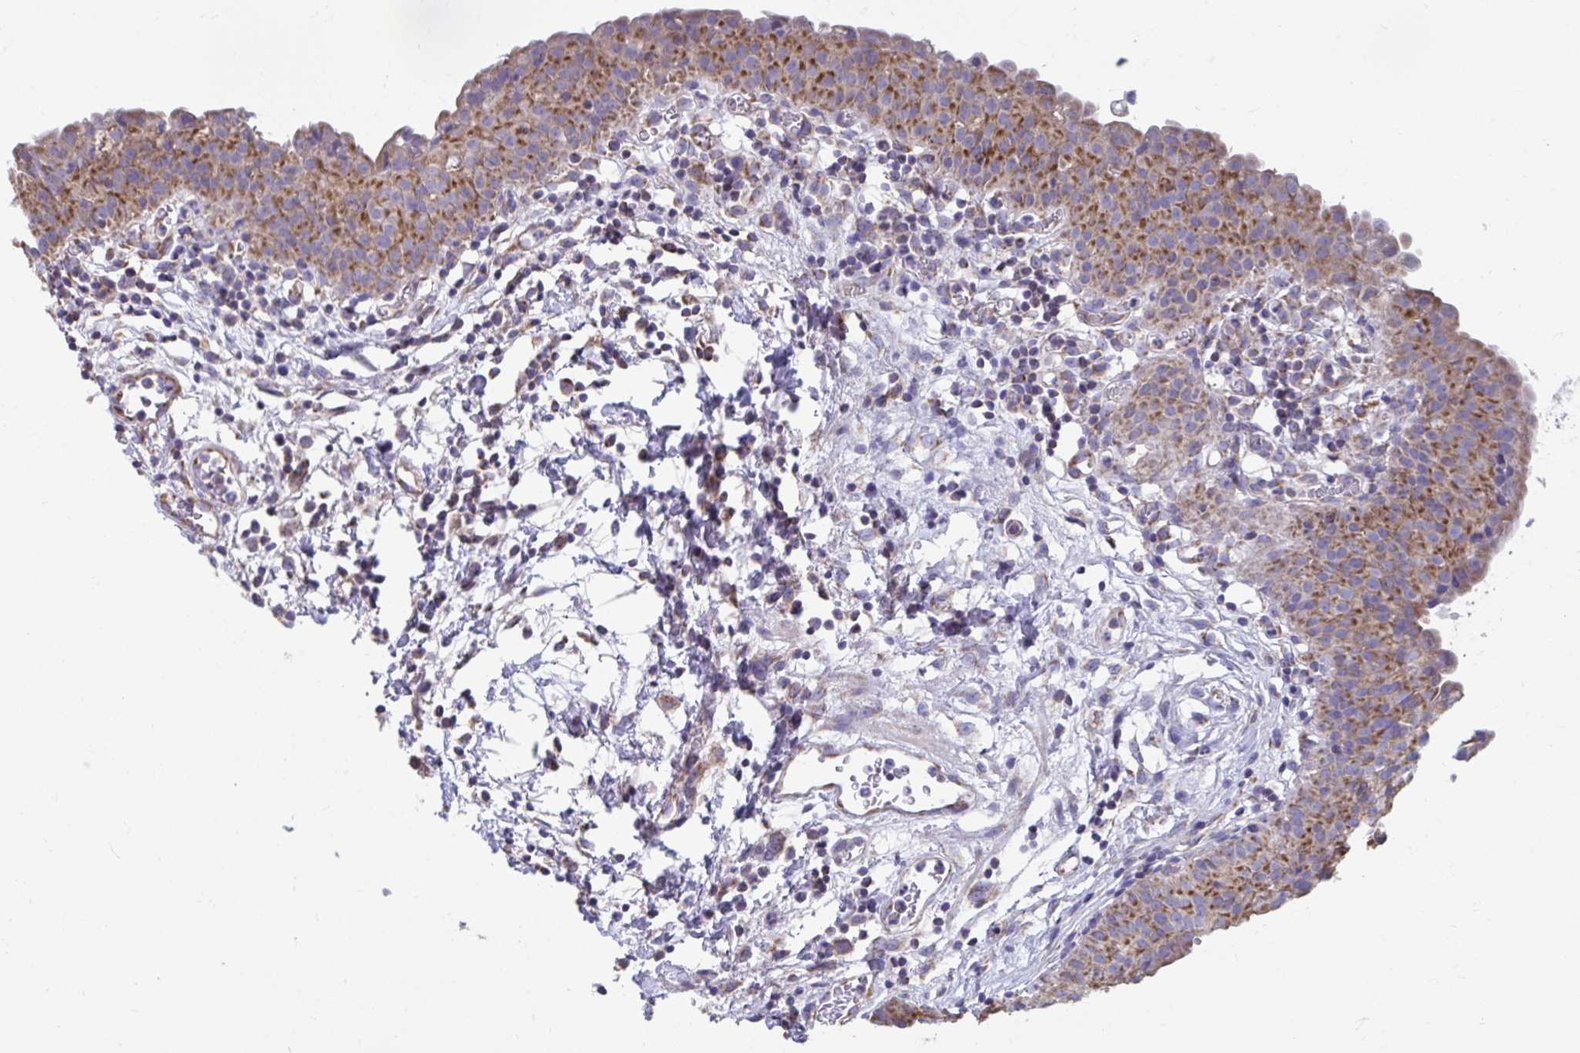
{"staining": {"intensity": "moderate", "quantity": ">75%", "location": "cytoplasmic/membranous"}, "tissue": "urinary bladder", "cell_type": "Urothelial cells", "image_type": "normal", "snomed": [{"axis": "morphology", "description": "Normal tissue, NOS"}, {"axis": "morphology", "description": "Inflammation, NOS"}, {"axis": "topography", "description": "Urinary bladder"}], "caption": "This histopathology image displays immunohistochemistry (IHC) staining of benign human urinary bladder, with medium moderate cytoplasmic/membranous staining in approximately >75% of urothelial cells.", "gene": "LINGO4", "patient": {"sex": "male", "age": 57}}